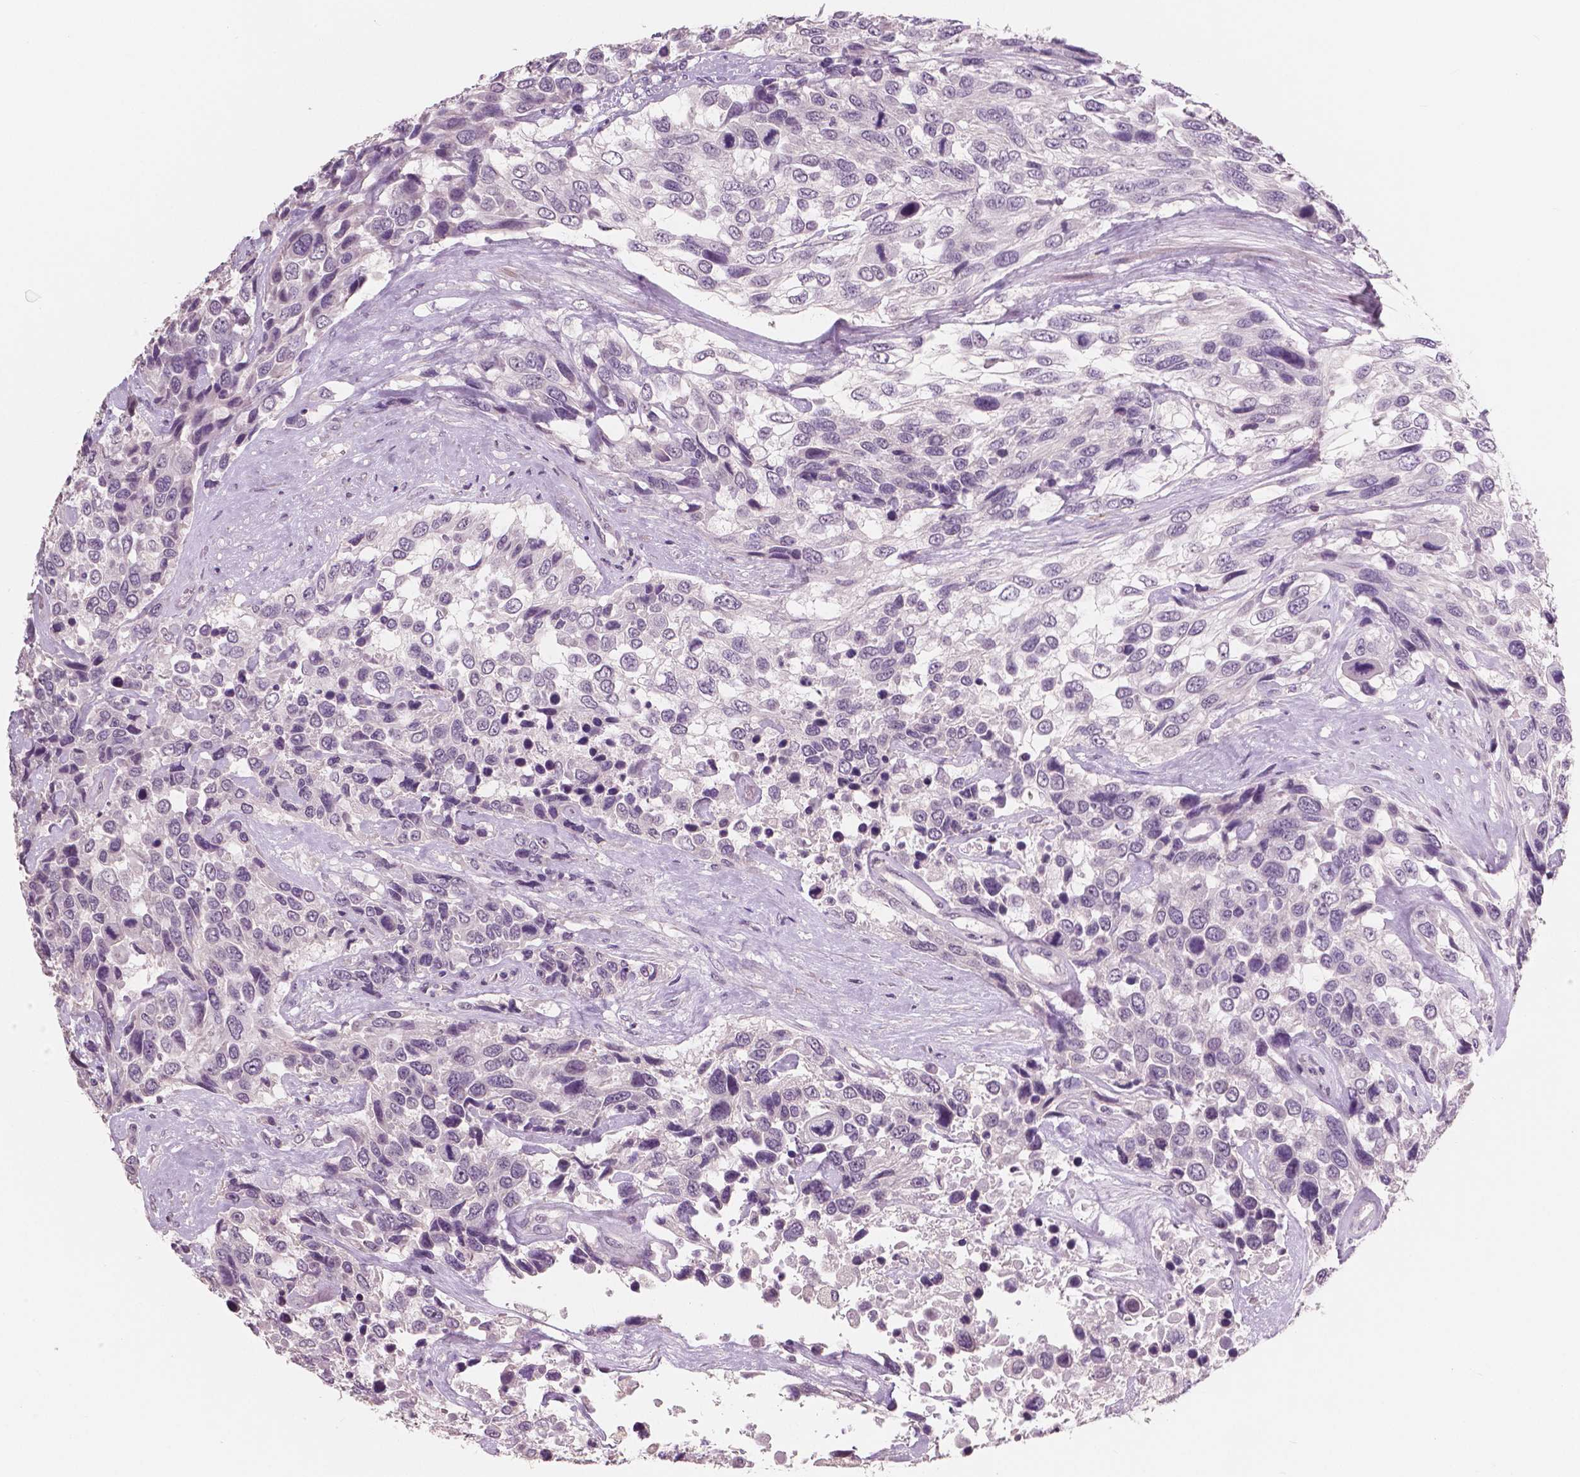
{"staining": {"intensity": "negative", "quantity": "none", "location": "none"}, "tissue": "urothelial cancer", "cell_type": "Tumor cells", "image_type": "cancer", "snomed": [{"axis": "morphology", "description": "Urothelial carcinoma, High grade"}, {"axis": "topography", "description": "Urinary bladder"}], "caption": "Tumor cells show no significant protein expression in urothelial cancer.", "gene": "NECAB1", "patient": {"sex": "female", "age": 70}}